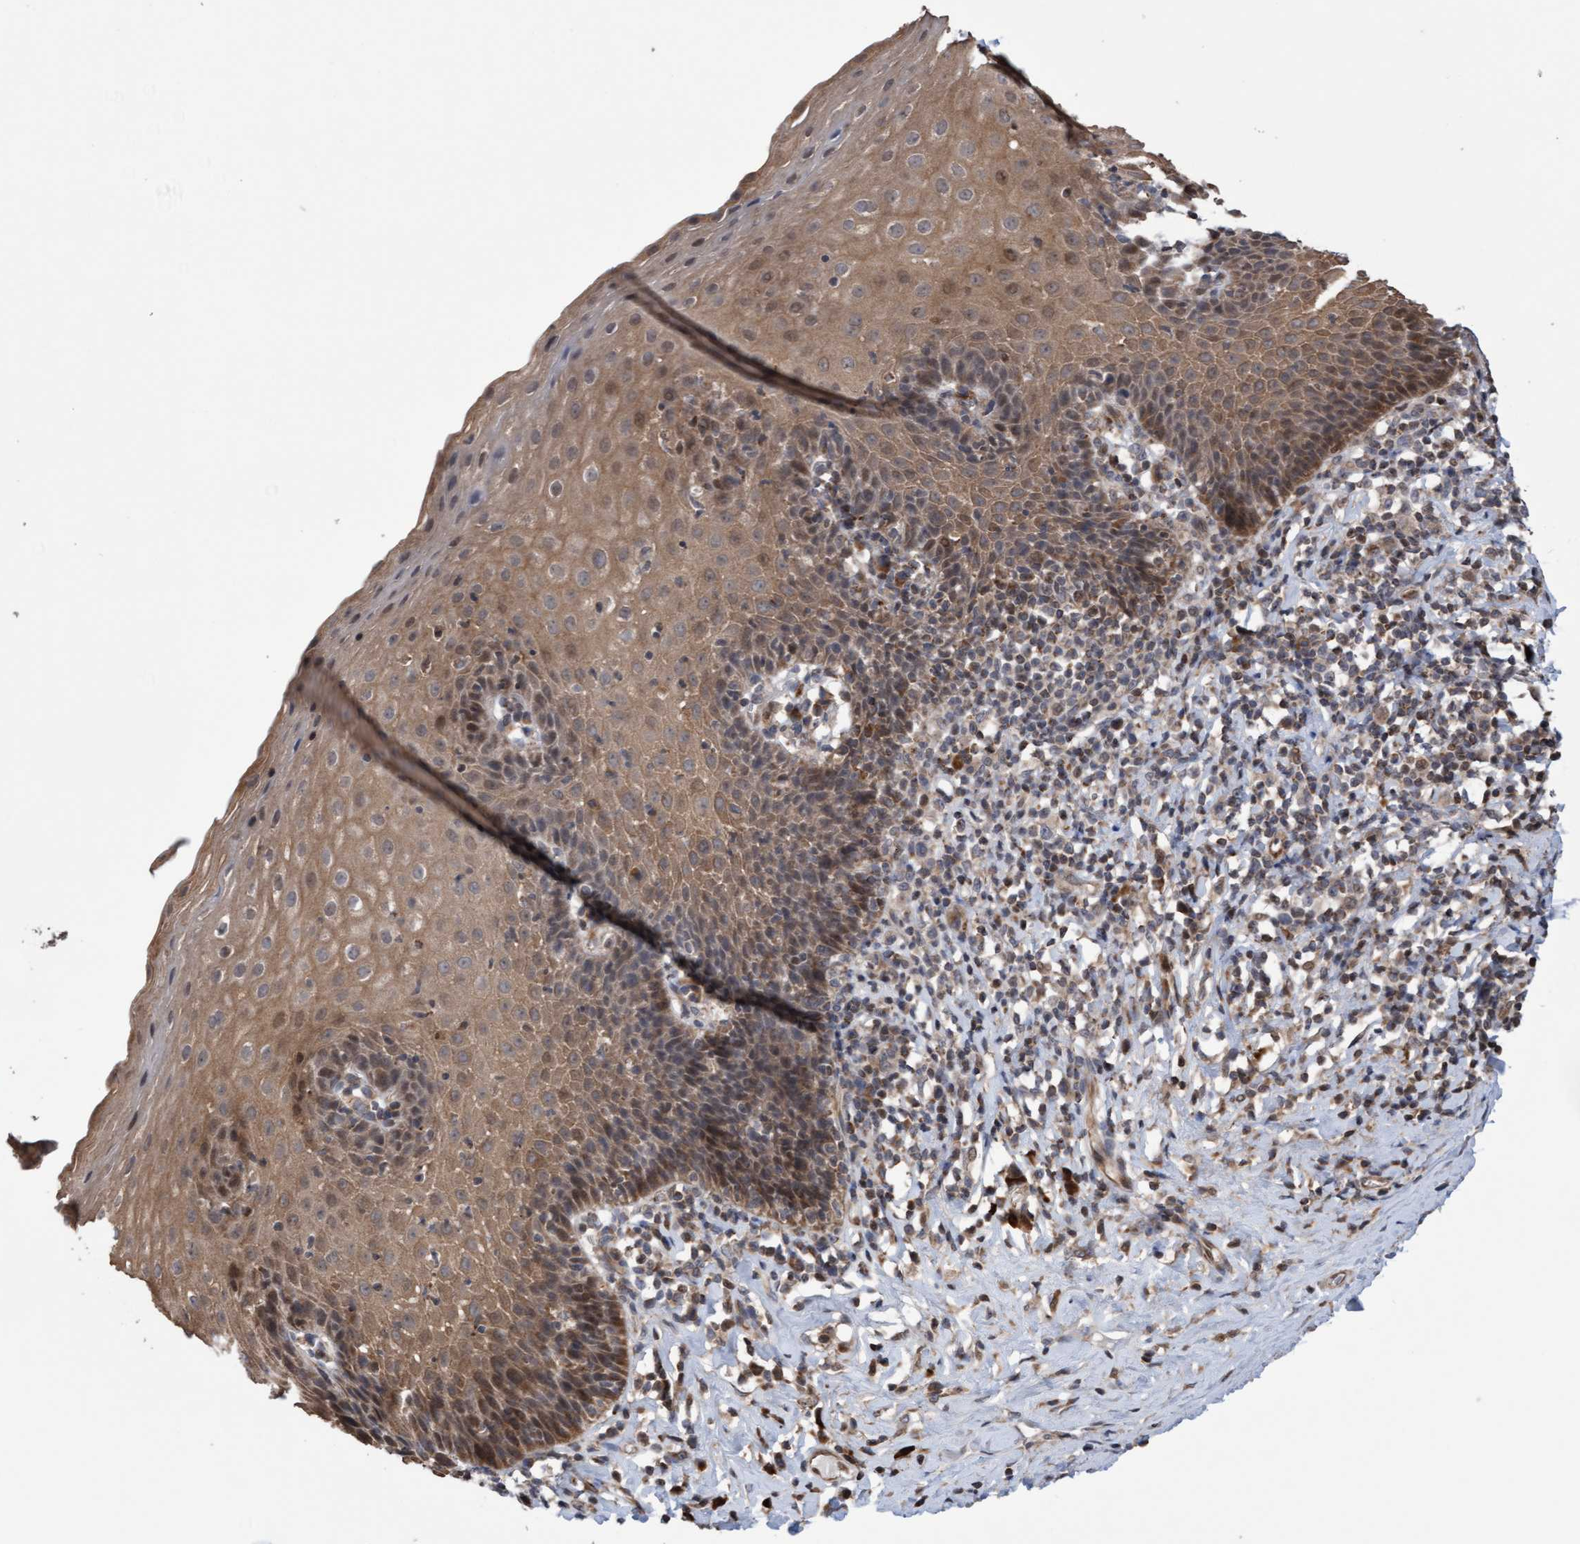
{"staining": {"intensity": "moderate", "quantity": ">75%", "location": "cytoplasmic/membranous,nuclear"}, "tissue": "esophagus", "cell_type": "Squamous epithelial cells", "image_type": "normal", "snomed": [{"axis": "morphology", "description": "Normal tissue, NOS"}, {"axis": "topography", "description": "Esophagus"}], "caption": "Immunohistochemistry (IHC) of unremarkable human esophagus reveals medium levels of moderate cytoplasmic/membranous,nuclear expression in about >75% of squamous epithelial cells. (IHC, brightfield microscopy, high magnification).", "gene": "PECR", "patient": {"sex": "female", "age": 61}}